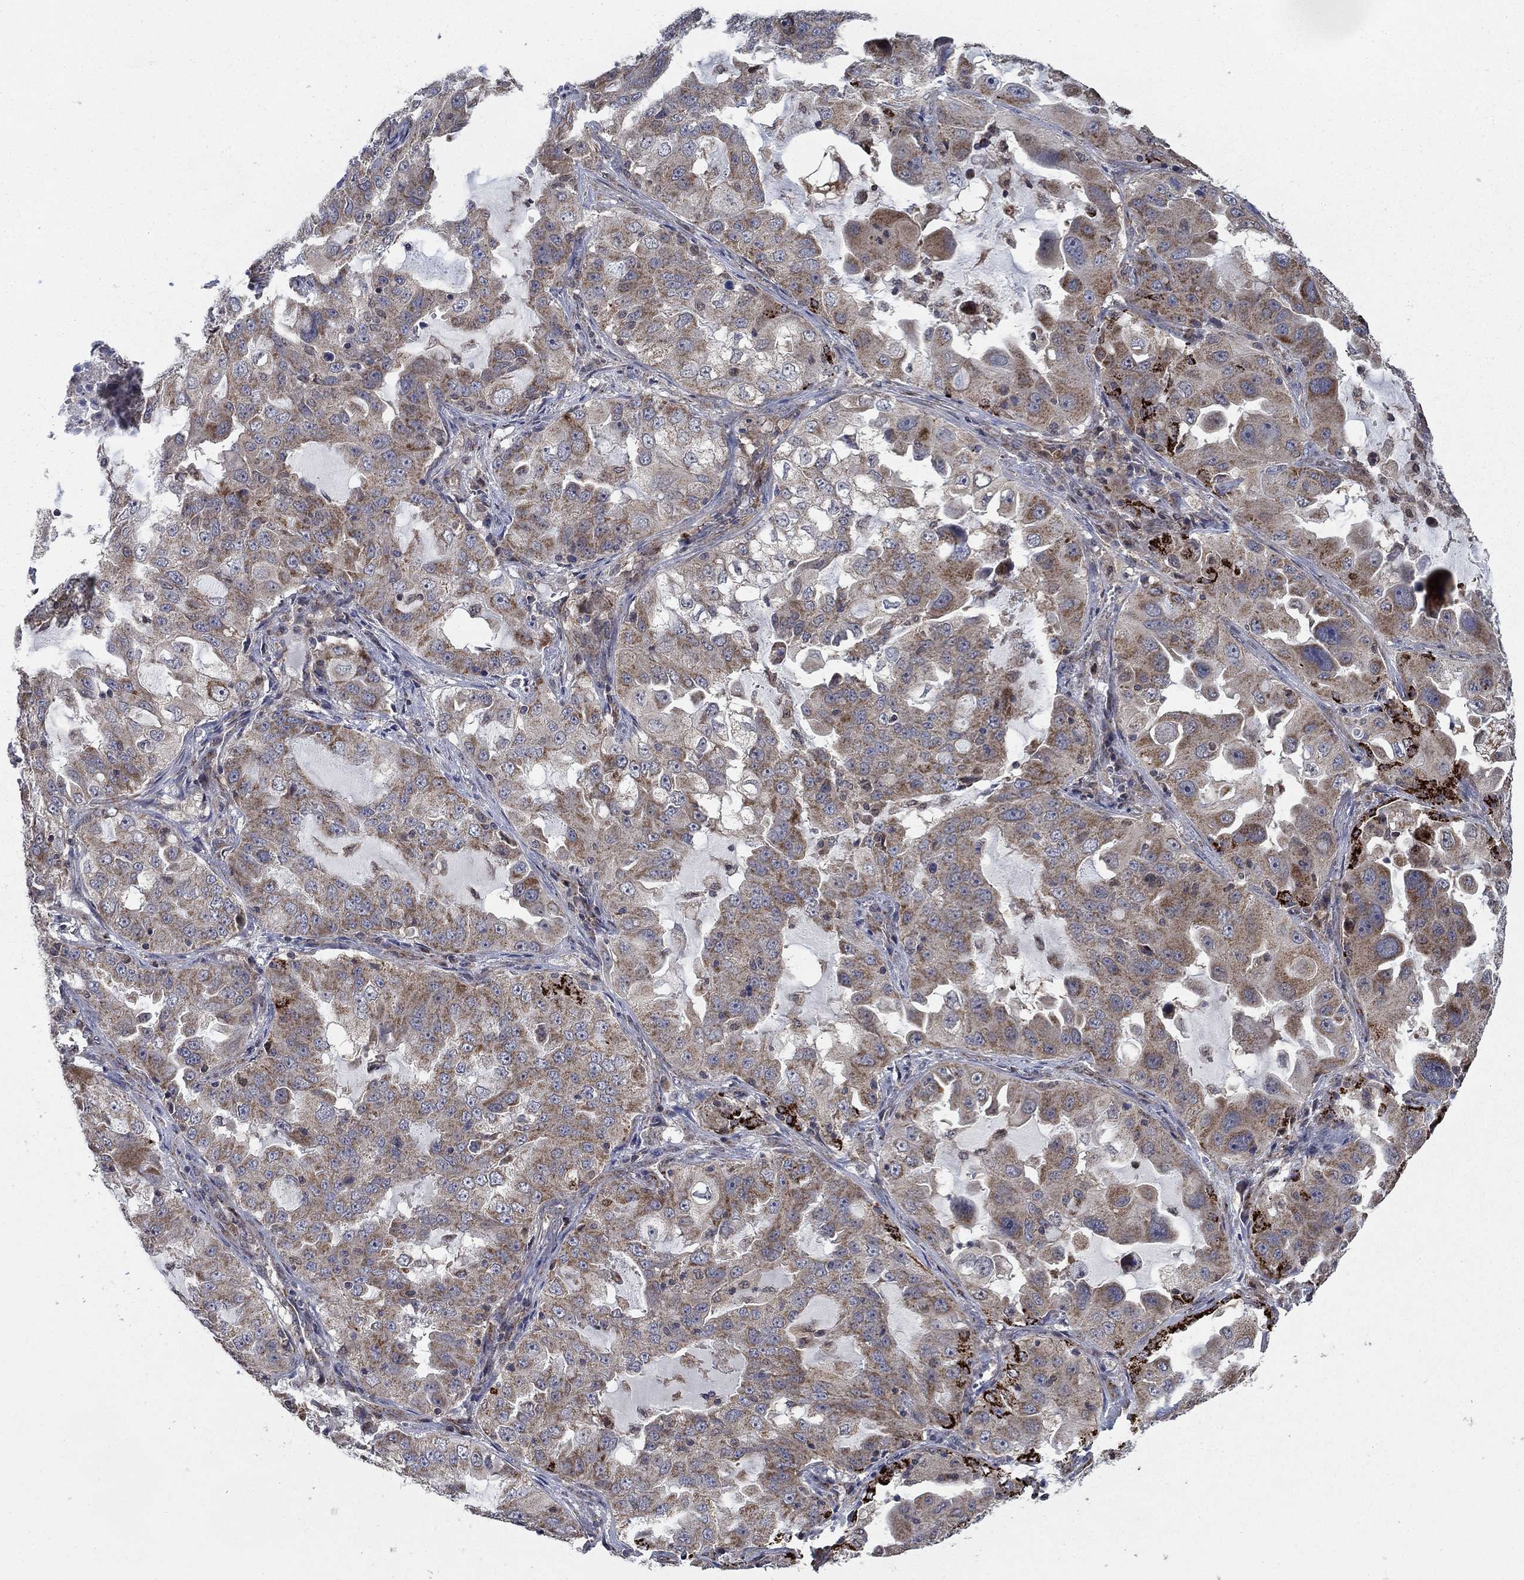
{"staining": {"intensity": "moderate", "quantity": "<25%", "location": "cytoplasmic/membranous"}, "tissue": "lung cancer", "cell_type": "Tumor cells", "image_type": "cancer", "snomed": [{"axis": "morphology", "description": "Adenocarcinoma, NOS"}, {"axis": "topography", "description": "Lung"}], "caption": "Protein staining displays moderate cytoplasmic/membranous expression in approximately <25% of tumor cells in lung cancer (adenocarcinoma). (Brightfield microscopy of DAB IHC at high magnification).", "gene": "NME7", "patient": {"sex": "female", "age": 61}}